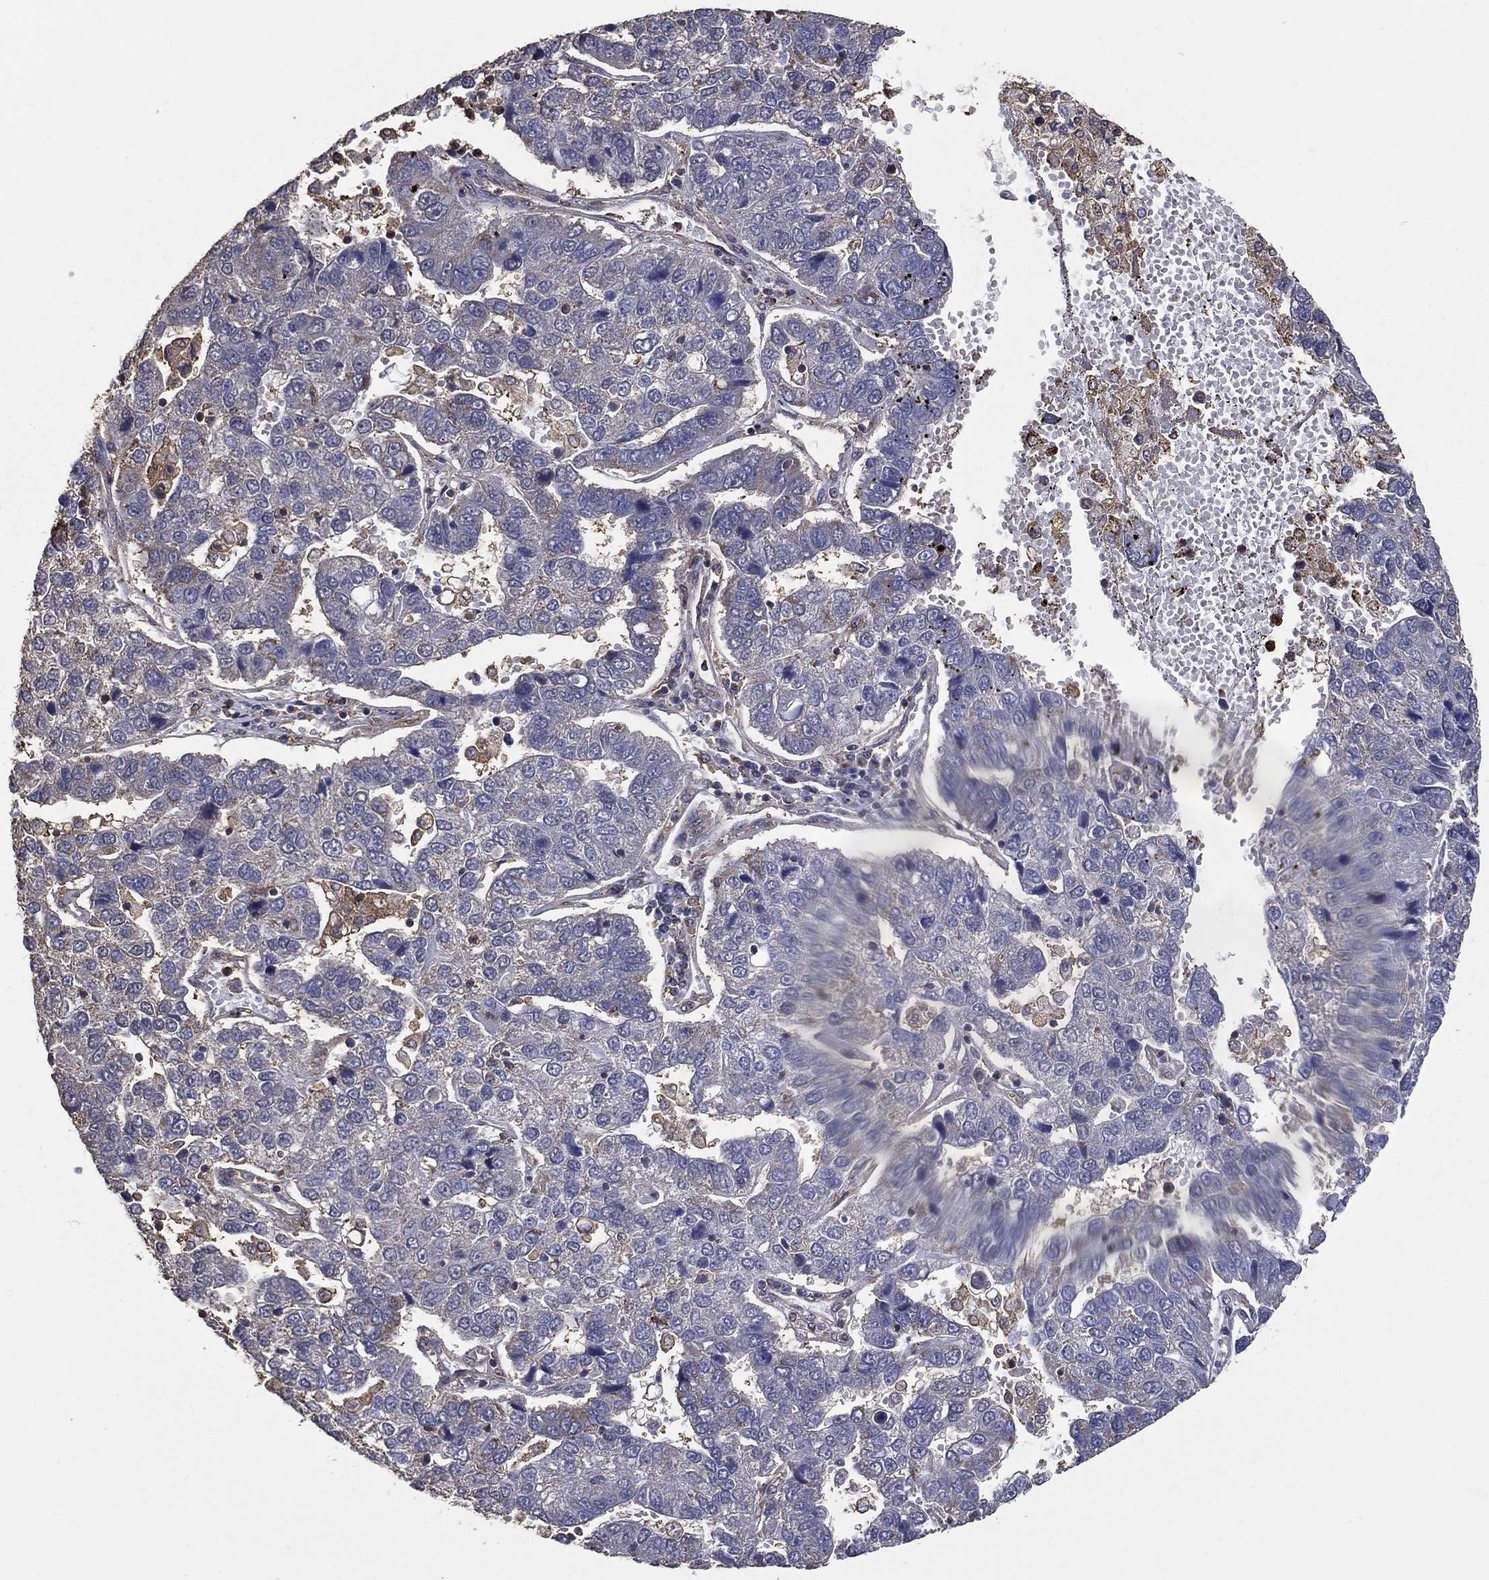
{"staining": {"intensity": "weak", "quantity": "<25%", "location": "cytoplasmic/membranous"}, "tissue": "pancreatic cancer", "cell_type": "Tumor cells", "image_type": "cancer", "snomed": [{"axis": "morphology", "description": "Adenocarcinoma, NOS"}, {"axis": "topography", "description": "Pancreas"}], "caption": "Tumor cells show no significant positivity in adenocarcinoma (pancreatic).", "gene": "GPR183", "patient": {"sex": "female", "age": 61}}